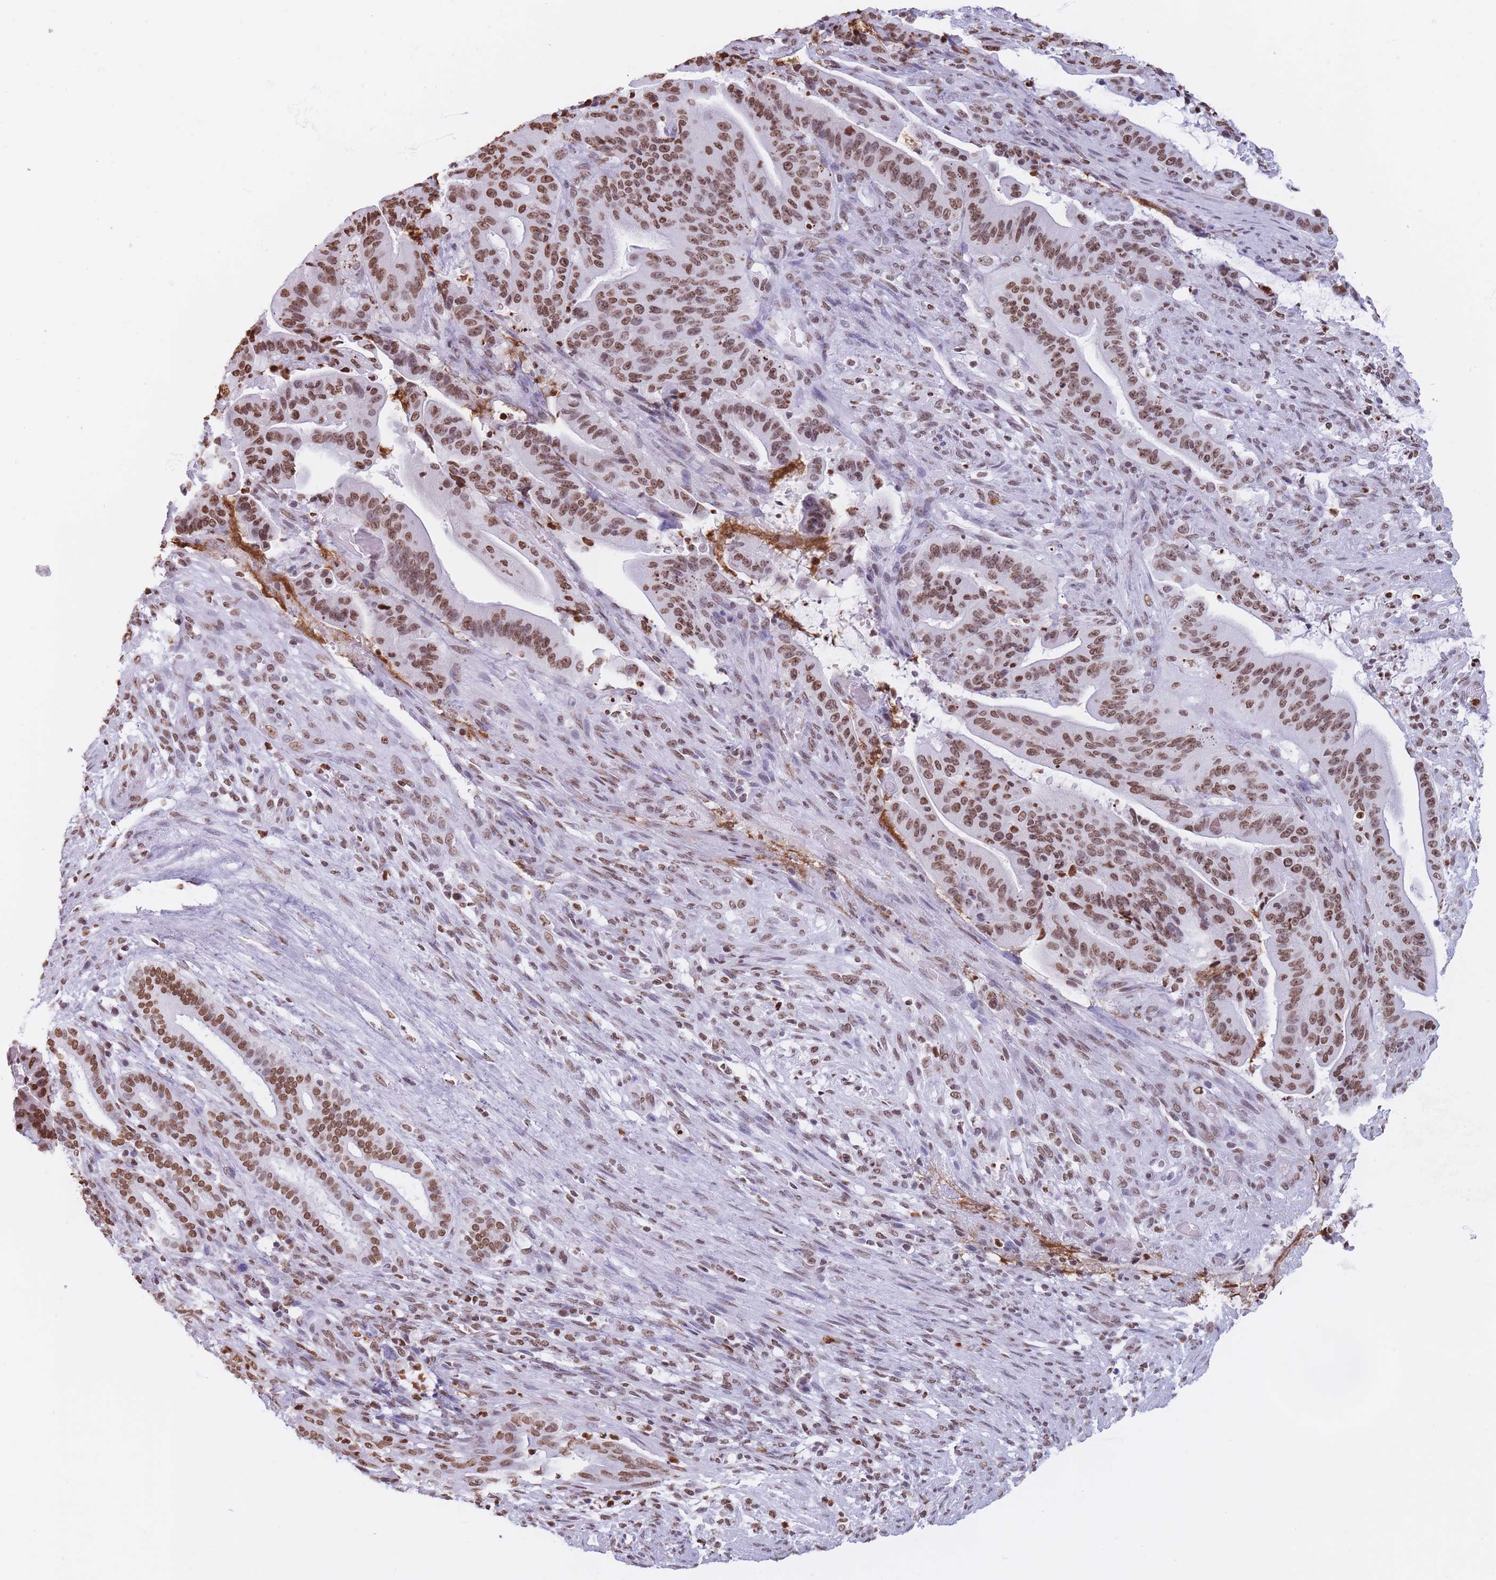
{"staining": {"intensity": "moderate", "quantity": ">75%", "location": "nuclear"}, "tissue": "liver cancer", "cell_type": "Tumor cells", "image_type": "cancer", "snomed": [{"axis": "morphology", "description": "Normal tissue, NOS"}, {"axis": "morphology", "description": "Cholangiocarcinoma"}, {"axis": "topography", "description": "Liver"}, {"axis": "topography", "description": "Peripheral nerve tissue"}], "caption": "A histopathology image showing moderate nuclear expression in about >75% of tumor cells in liver cancer, as visualized by brown immunohistochemical staining.", "gene": "RYK", "patient": {"sex": "female", "age": 73}}